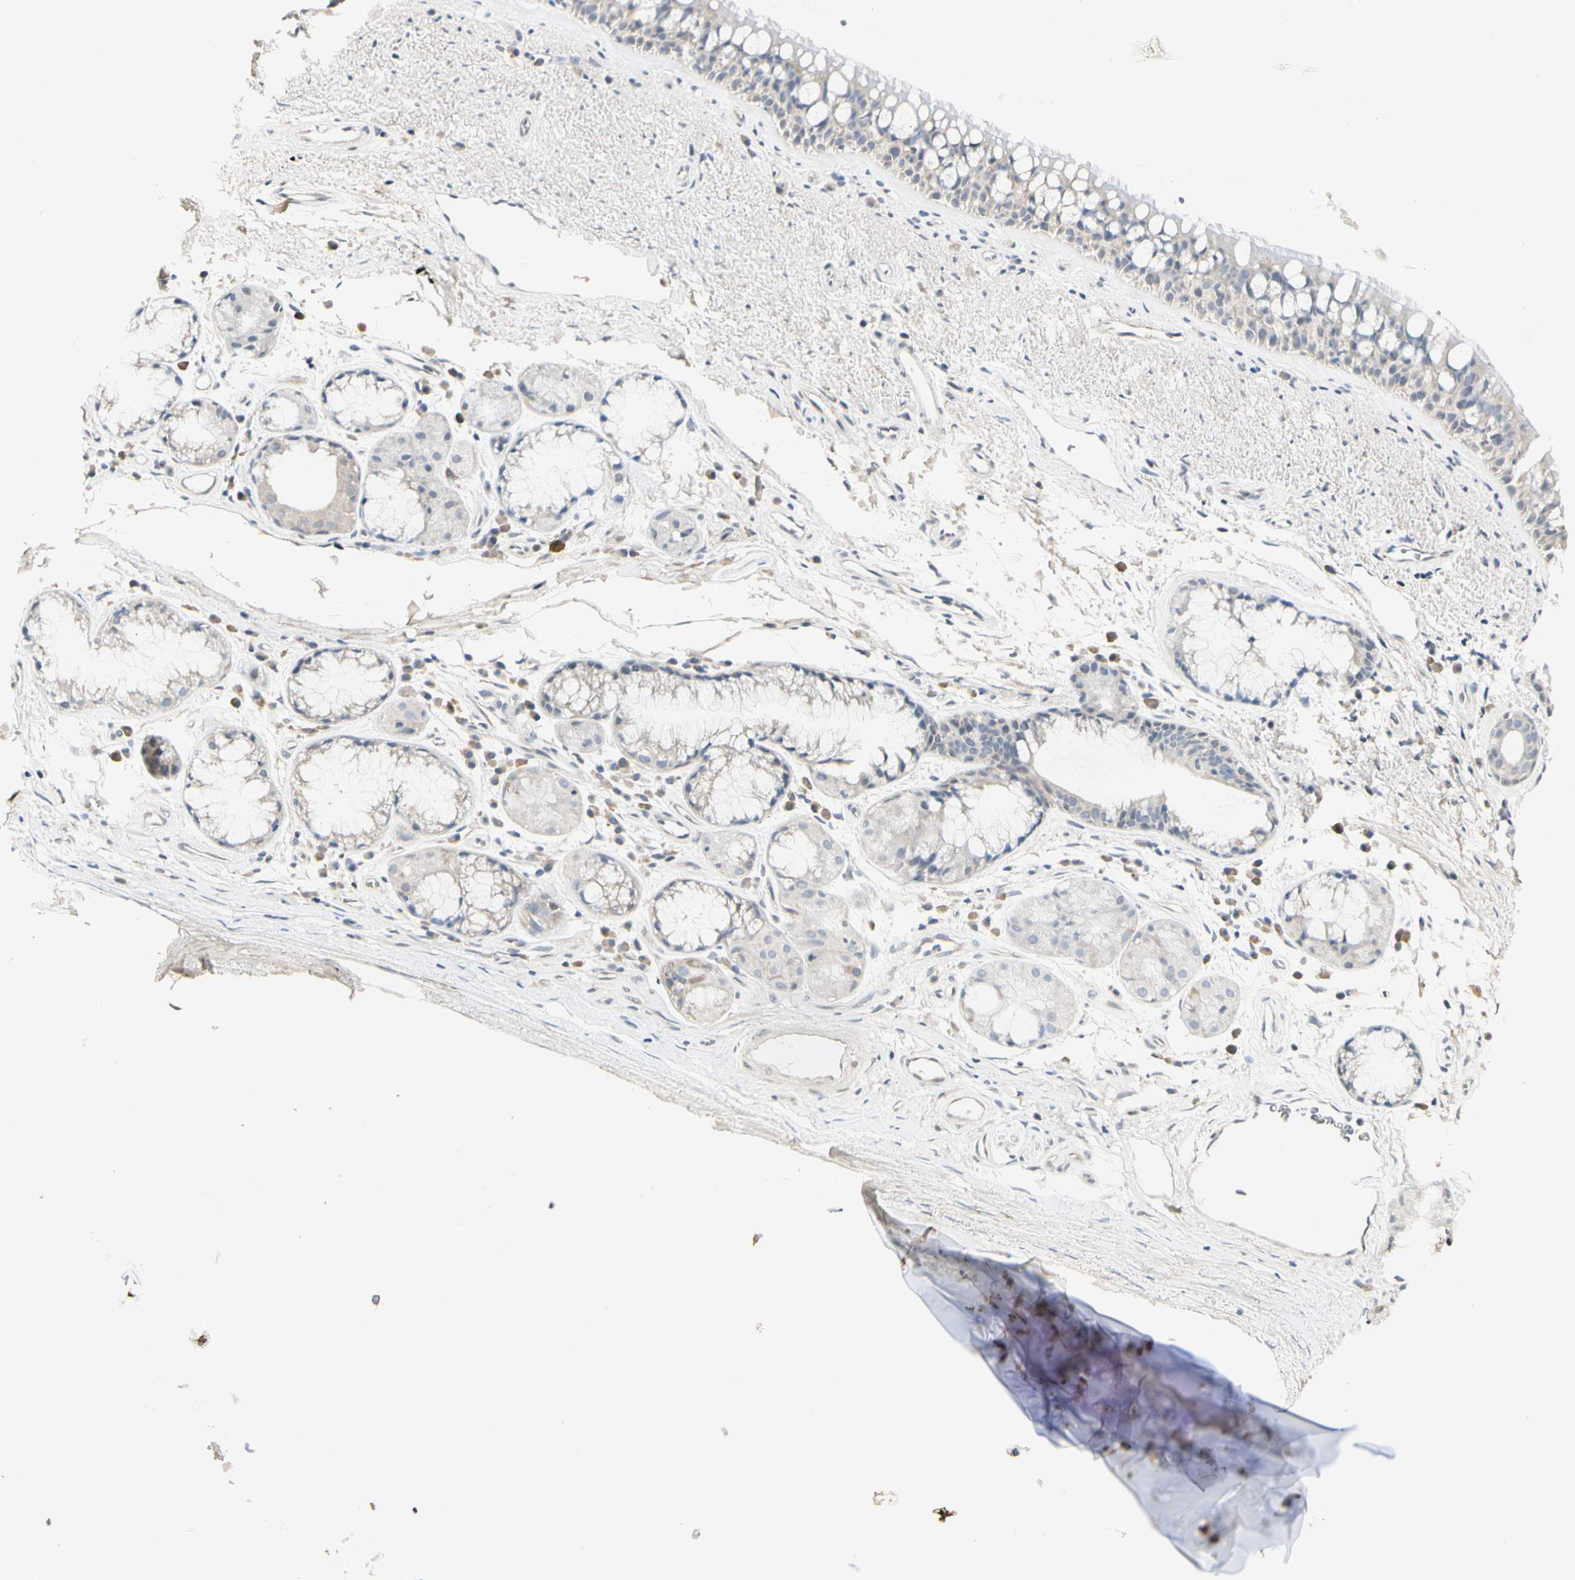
{"staining": {"intensity": "negative", "quantity": "none", "location": "none"}, "tissue": "bronchus", "cell_type": "Respiratory epithelial cells", "image_type": "normal", "snomed": [{"axis": "morphology", "description": "Normal tissue, NOS"}, {"axis": "topography", "description": "Bronchus"}], "caption": "The photomicrograph shows no significant expression in respiratory epithelial cells of bronchus. (DAB (3,3'-diaminobenzidine) immunohistochemistry (IHC) visualized using brightfield microscopy, high magnification).", "gene": "GREM1", "patient": {"sex": "female", "age": 54}}